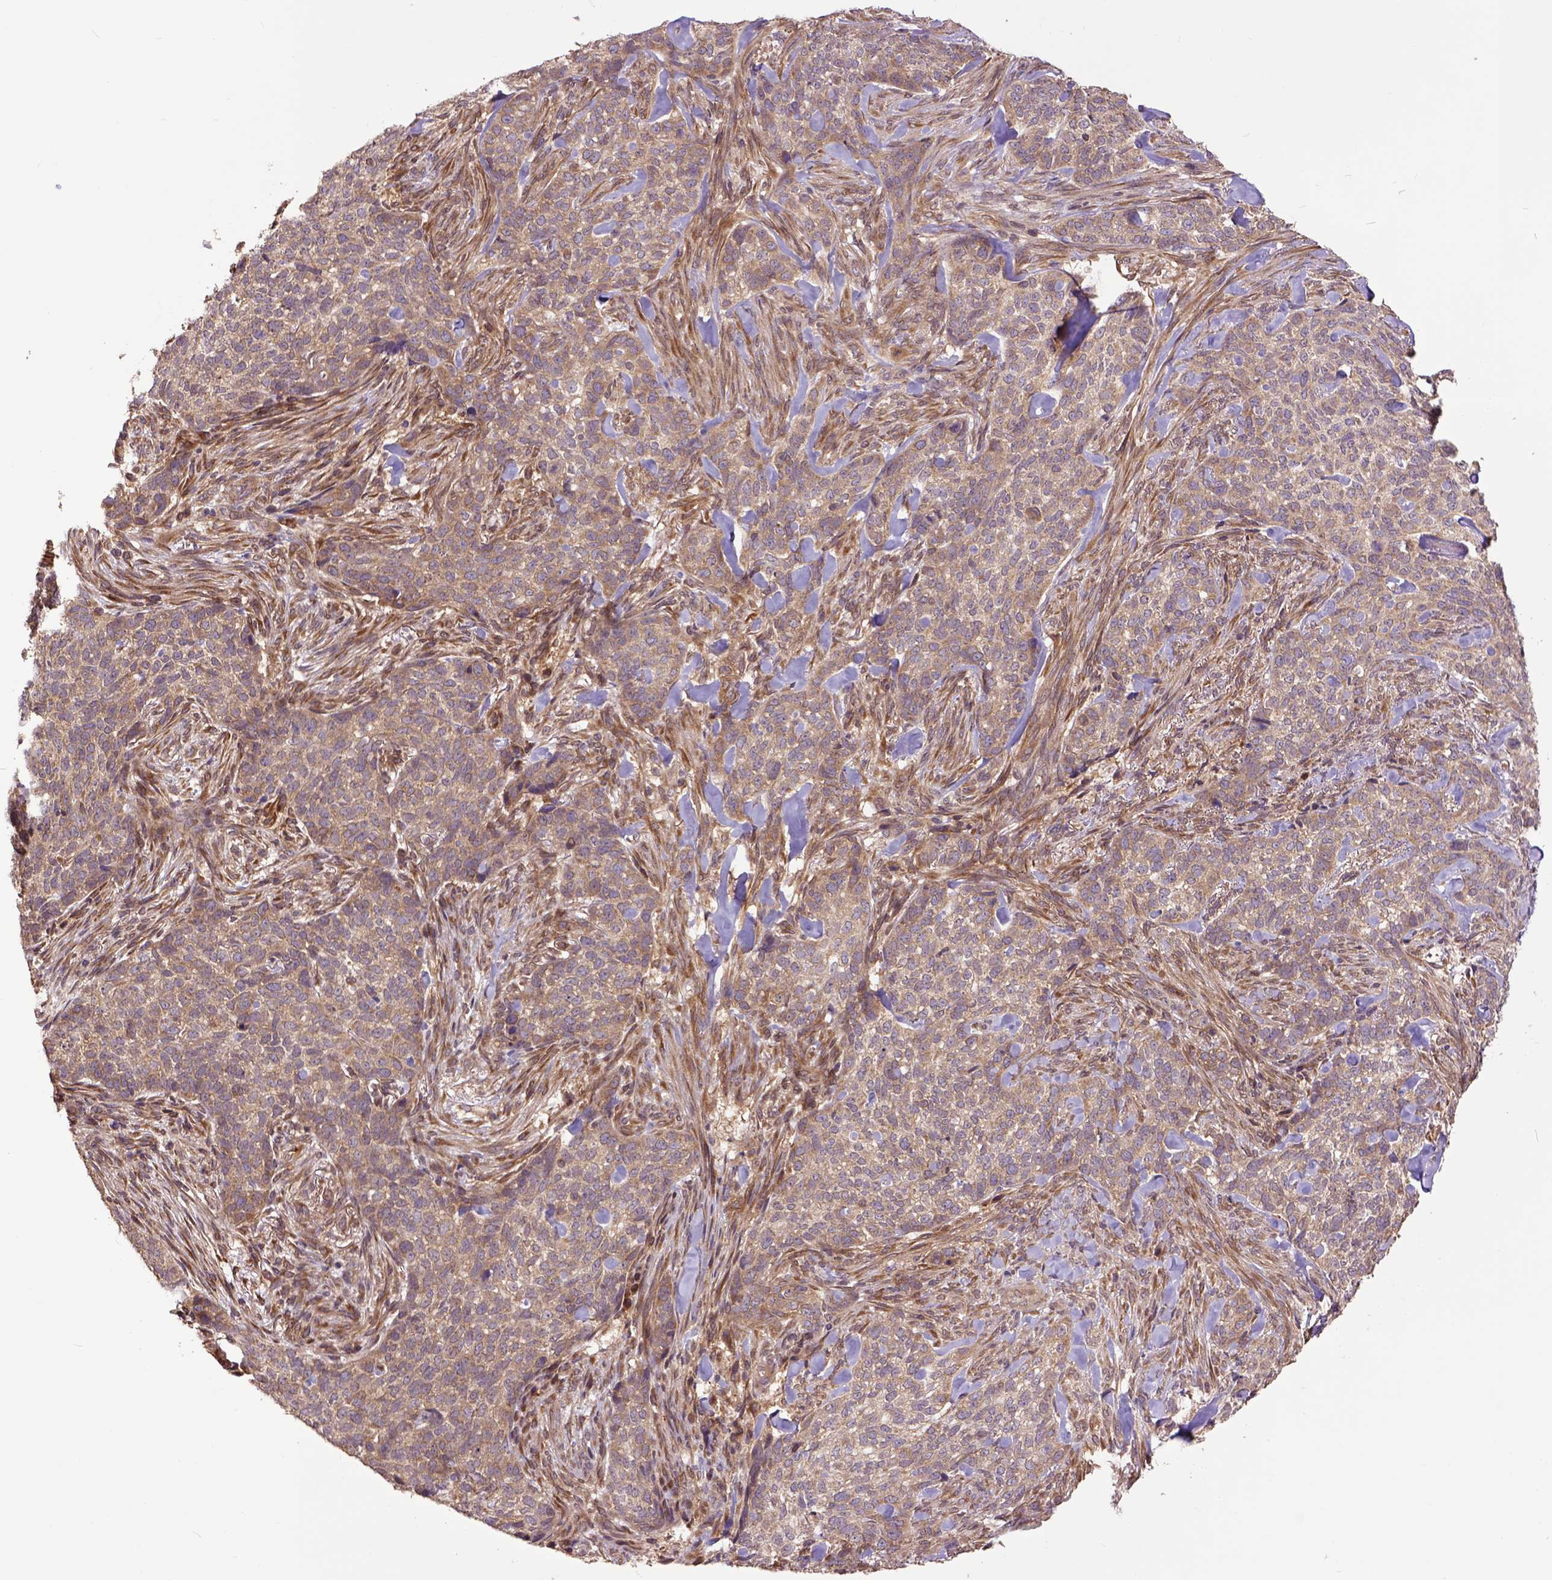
{"staining": {"intensity": "weak", "quantity": ">75%", "location": "cytoplasmic/membranous"}, "tissue": "skin cancer", "cell_type": "Tumor cells", "image_type": "cancer", "snomed": [{"axis": "morphology", "description": "Basal cell carcinoma"}, {"axis": "topography", "description": "Skin"}], "caption": "Immunohistochemistry (IHC) photomicrograph of basal cell carcinoma (skin) stained for a protein (brown), which shows low levels of weak cytoplasmic/membranous staining in approximately >75% of tumor cells.", "gene": "ARL1", "patient": {"sex": "female", "age": 69}}